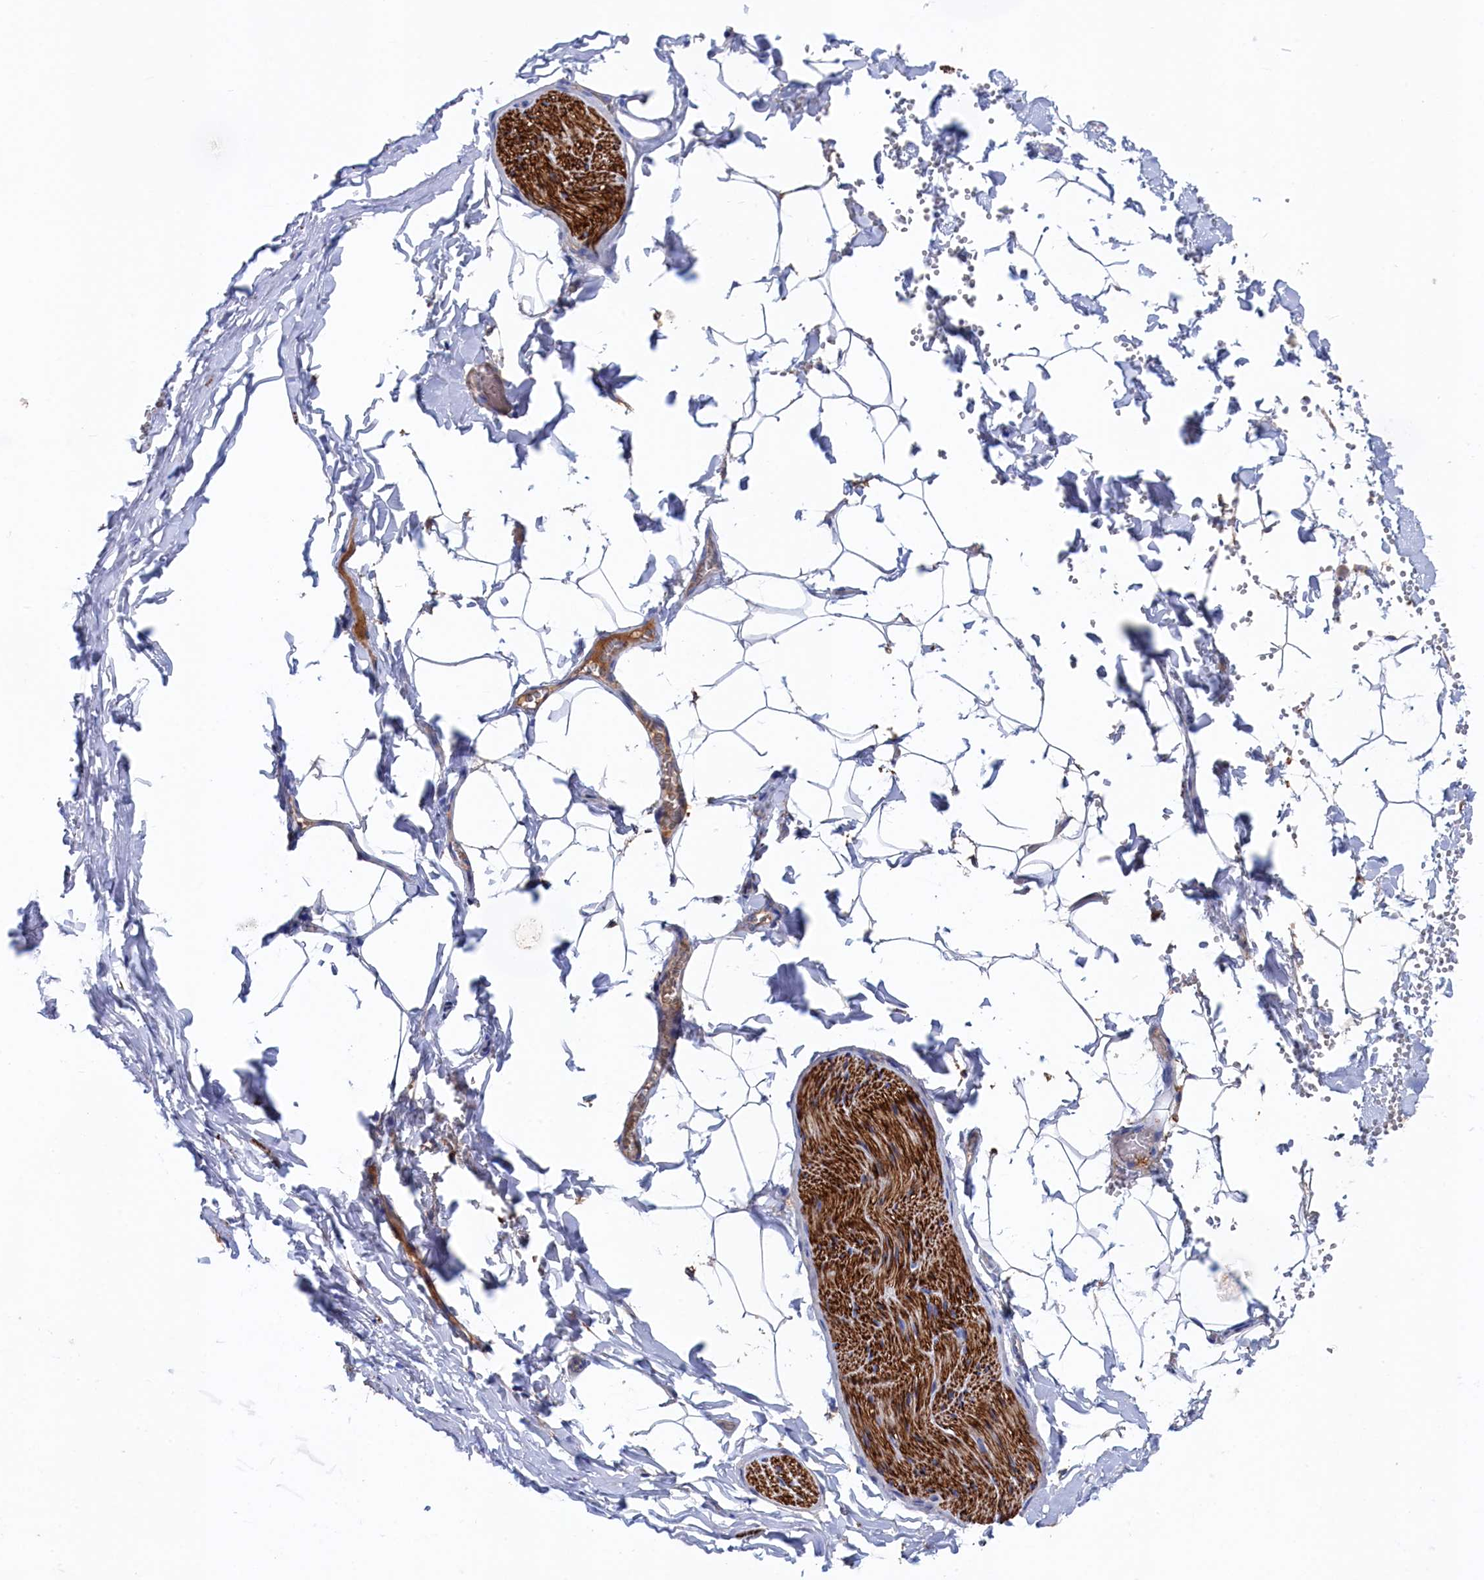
{"staining": {"intensity": "weak", "quantity": "25%-75%", "location": "cytoplasmic/membranous"}, "tissue": "adipose tissue", "cell_type": "Adipocytes", "image_type": "normal", "snomed": [{"axis": "morphology", "description": "Normal tissue, NOS"}, {"axis": "topography", "description": "Gallbladder"}, {"axis": "topography", "description": "Peripheral nerve tissue"}], "caption": "The immunohistochemical stain highlights weak cytoplasmic/membranous positivity in adipocytes of benign adipose tissue.", "gene": "C12orf73", "patient": {"sex": "male", "age": 38}}